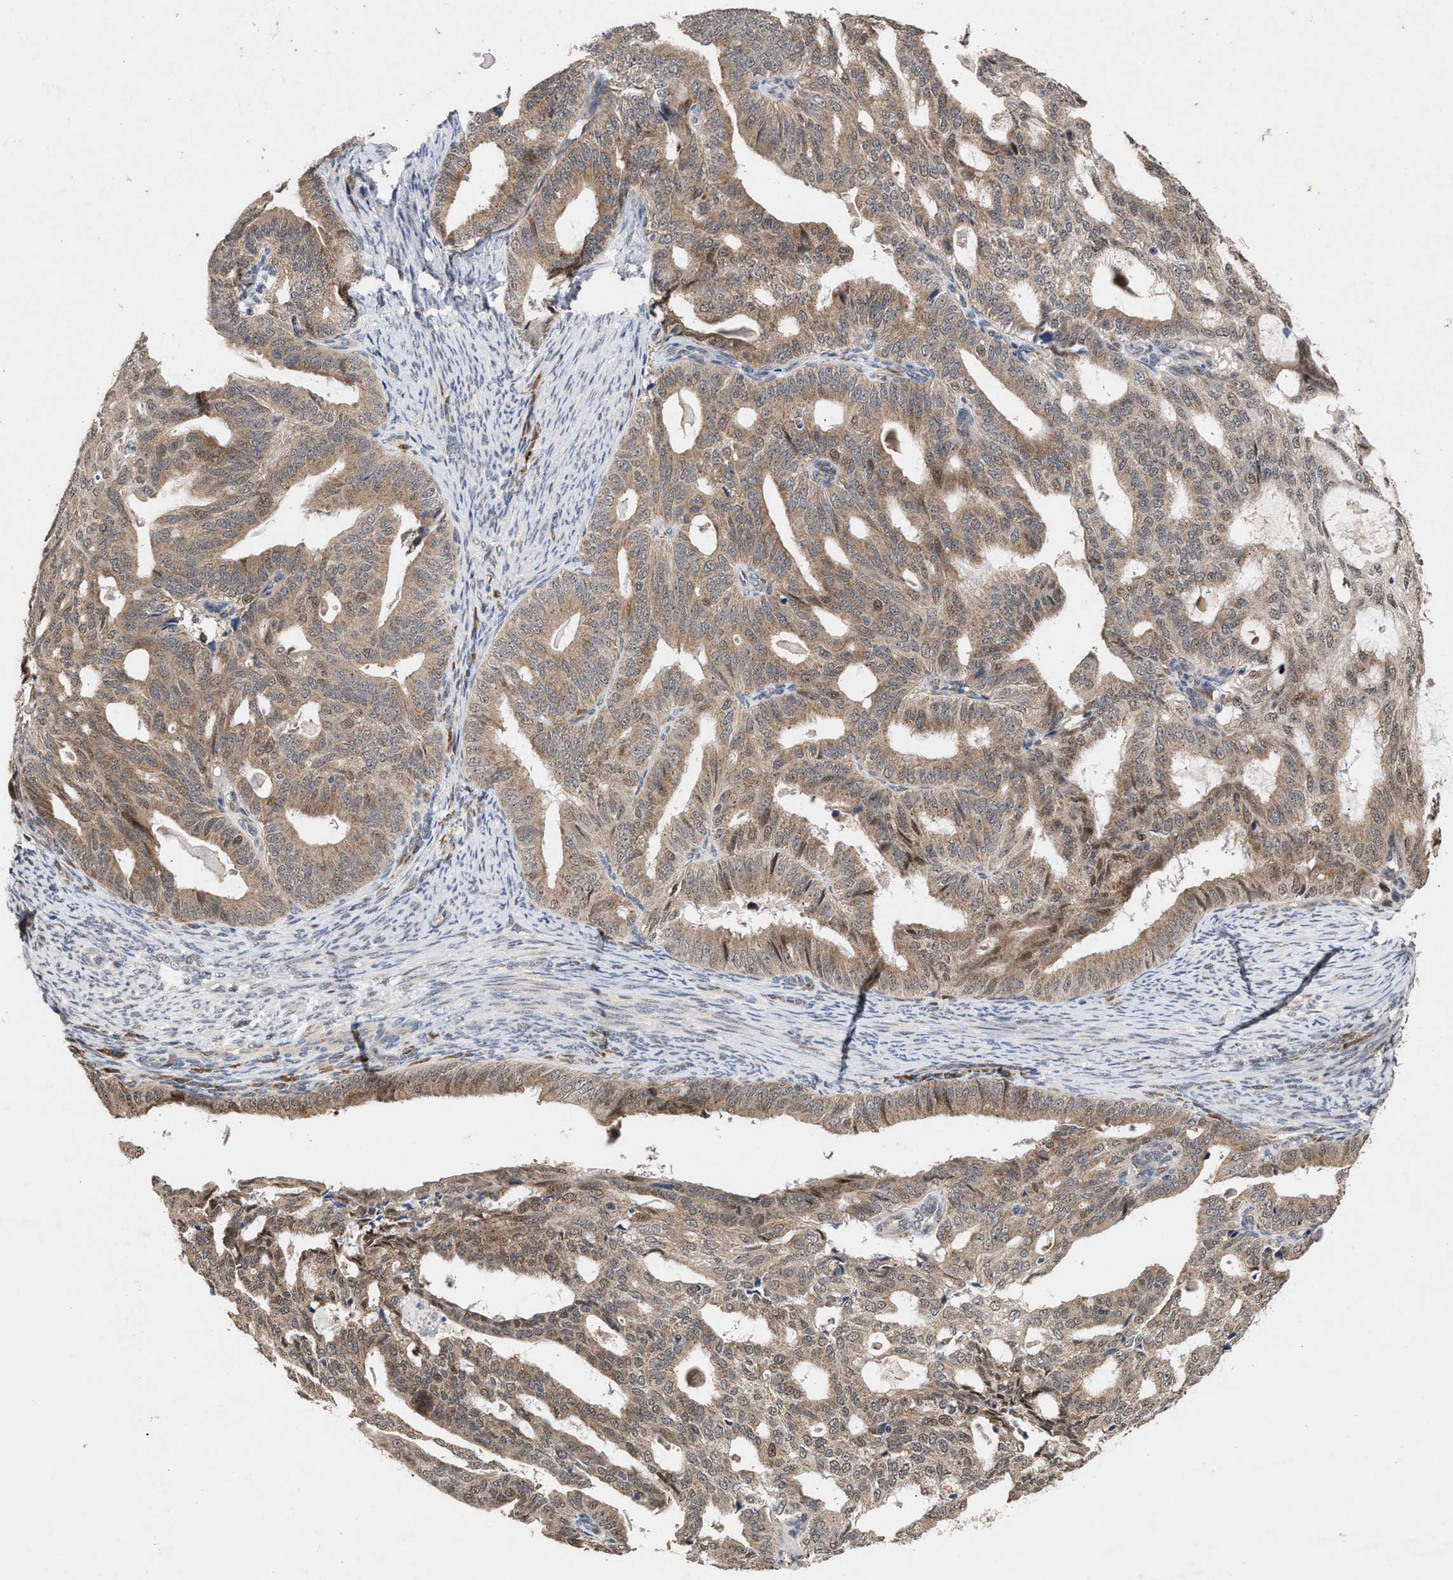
{"staining": {"intensity": "moderate", "quantity": ">75%", "location": "cytoplasmic/membranous"}, "tissue": "endometrial cancer", "cell_type": "Tumor cells", "image_type": "cancer", "snomed": [{"axis": "morphology", "description": "Adenocarcinoma, NOS"}, {"axis": "topography", "description": "Endometrium"}], "caption": "IHC (DAB) staining of endometrial cancer shows moderate cytoplasmic/membranous protein positivity in approximately >75% of tumor cells. (brown staining indicates protein expression, while blue staining denotes nuclei).", "gene": "MKNK2", "patient": {"sex": "female", "age": 58}}